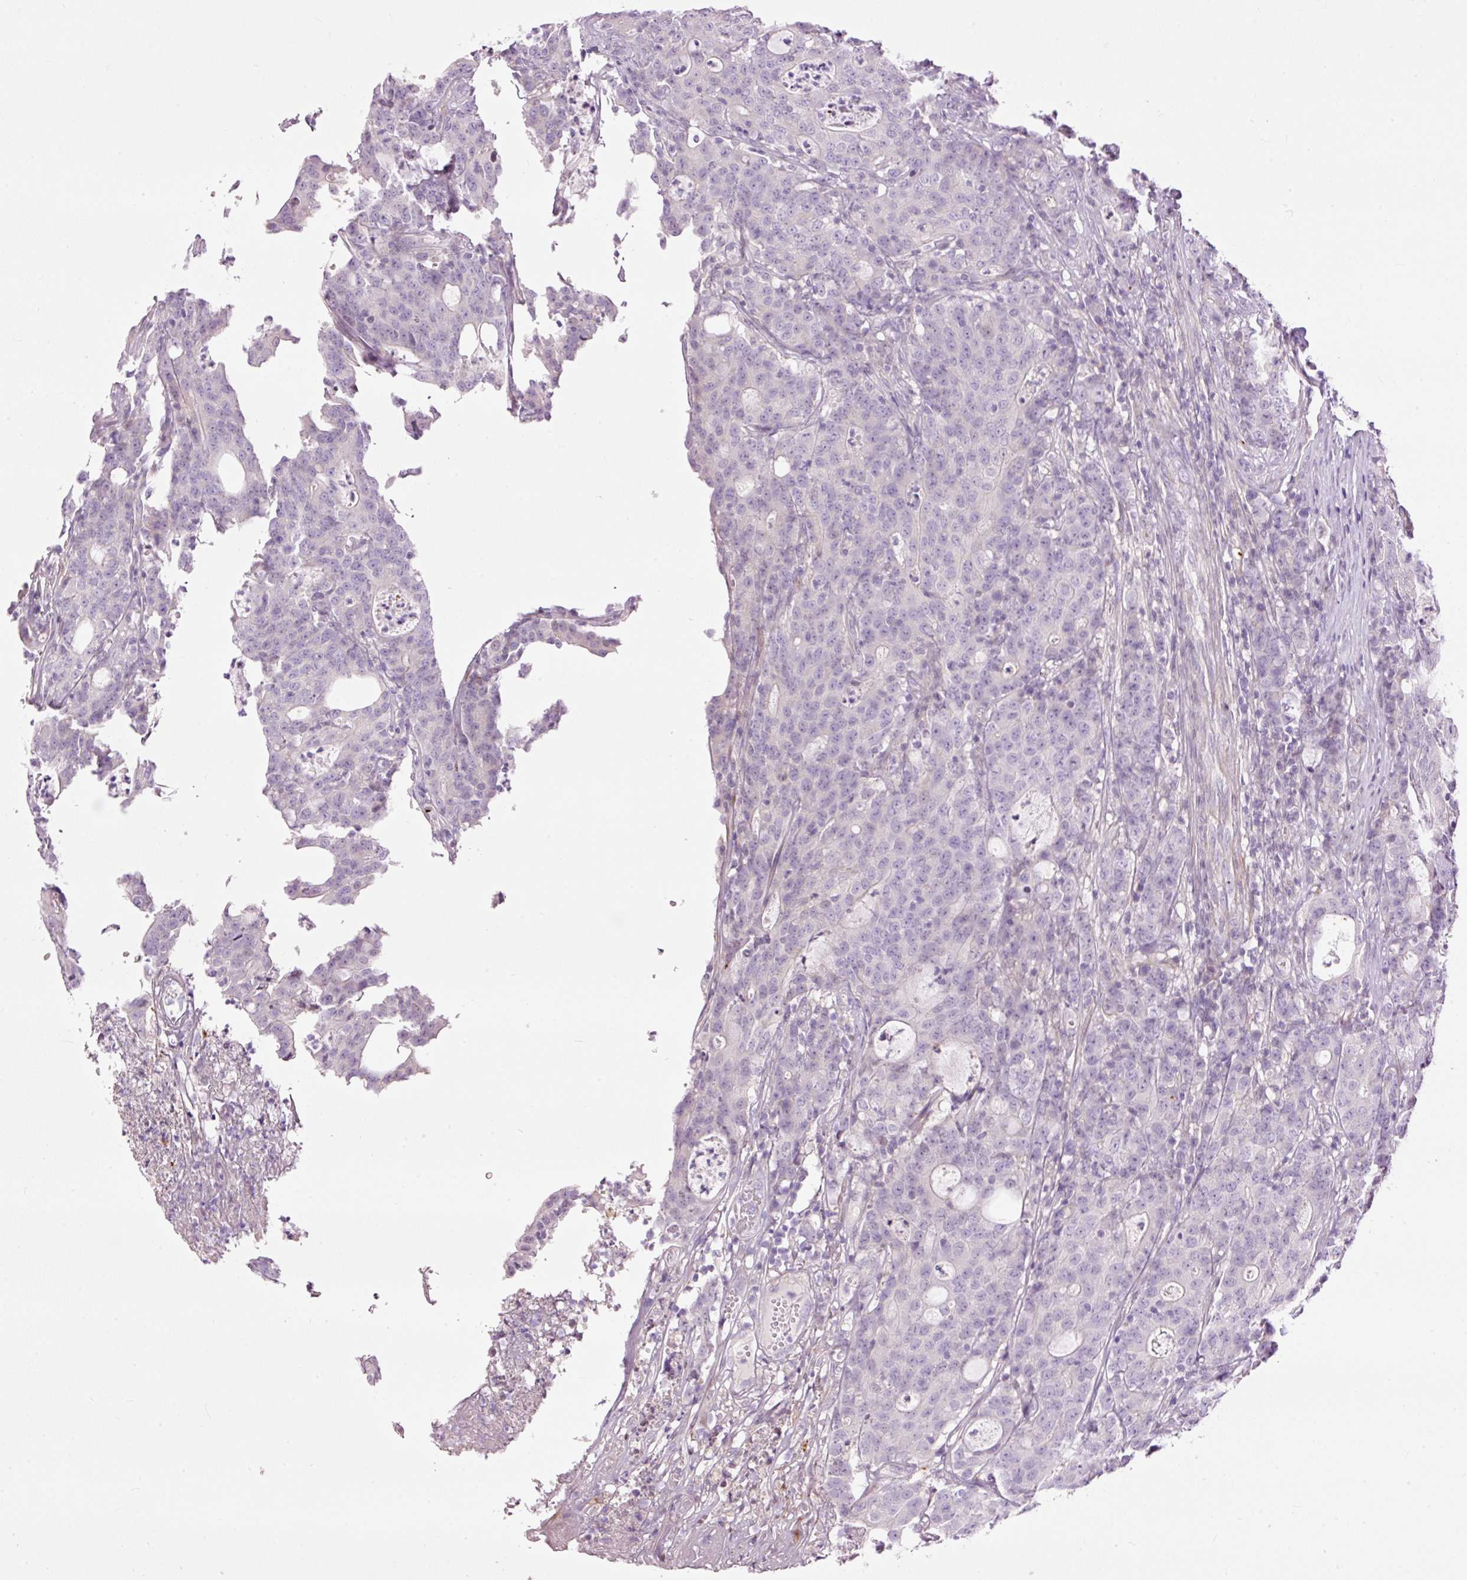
{"staining": {"intensity": "negative", "quantity": "none", "location": "none"}, "tissue": "colorectal cancer", "cell_type": "Tumor cells", "image_type": "cancer", "snomed": [{"axis": "morphology", "description": "Adenocarcinoma, NOS"}, {"axis": "topography", "description": "Colon"}], "caption": "An image of colorectal cancer stained for a protein displays no brown staining in tumor cells.", "gene": "FCRL4", "patient": {"sex": "male", "age": 83}}